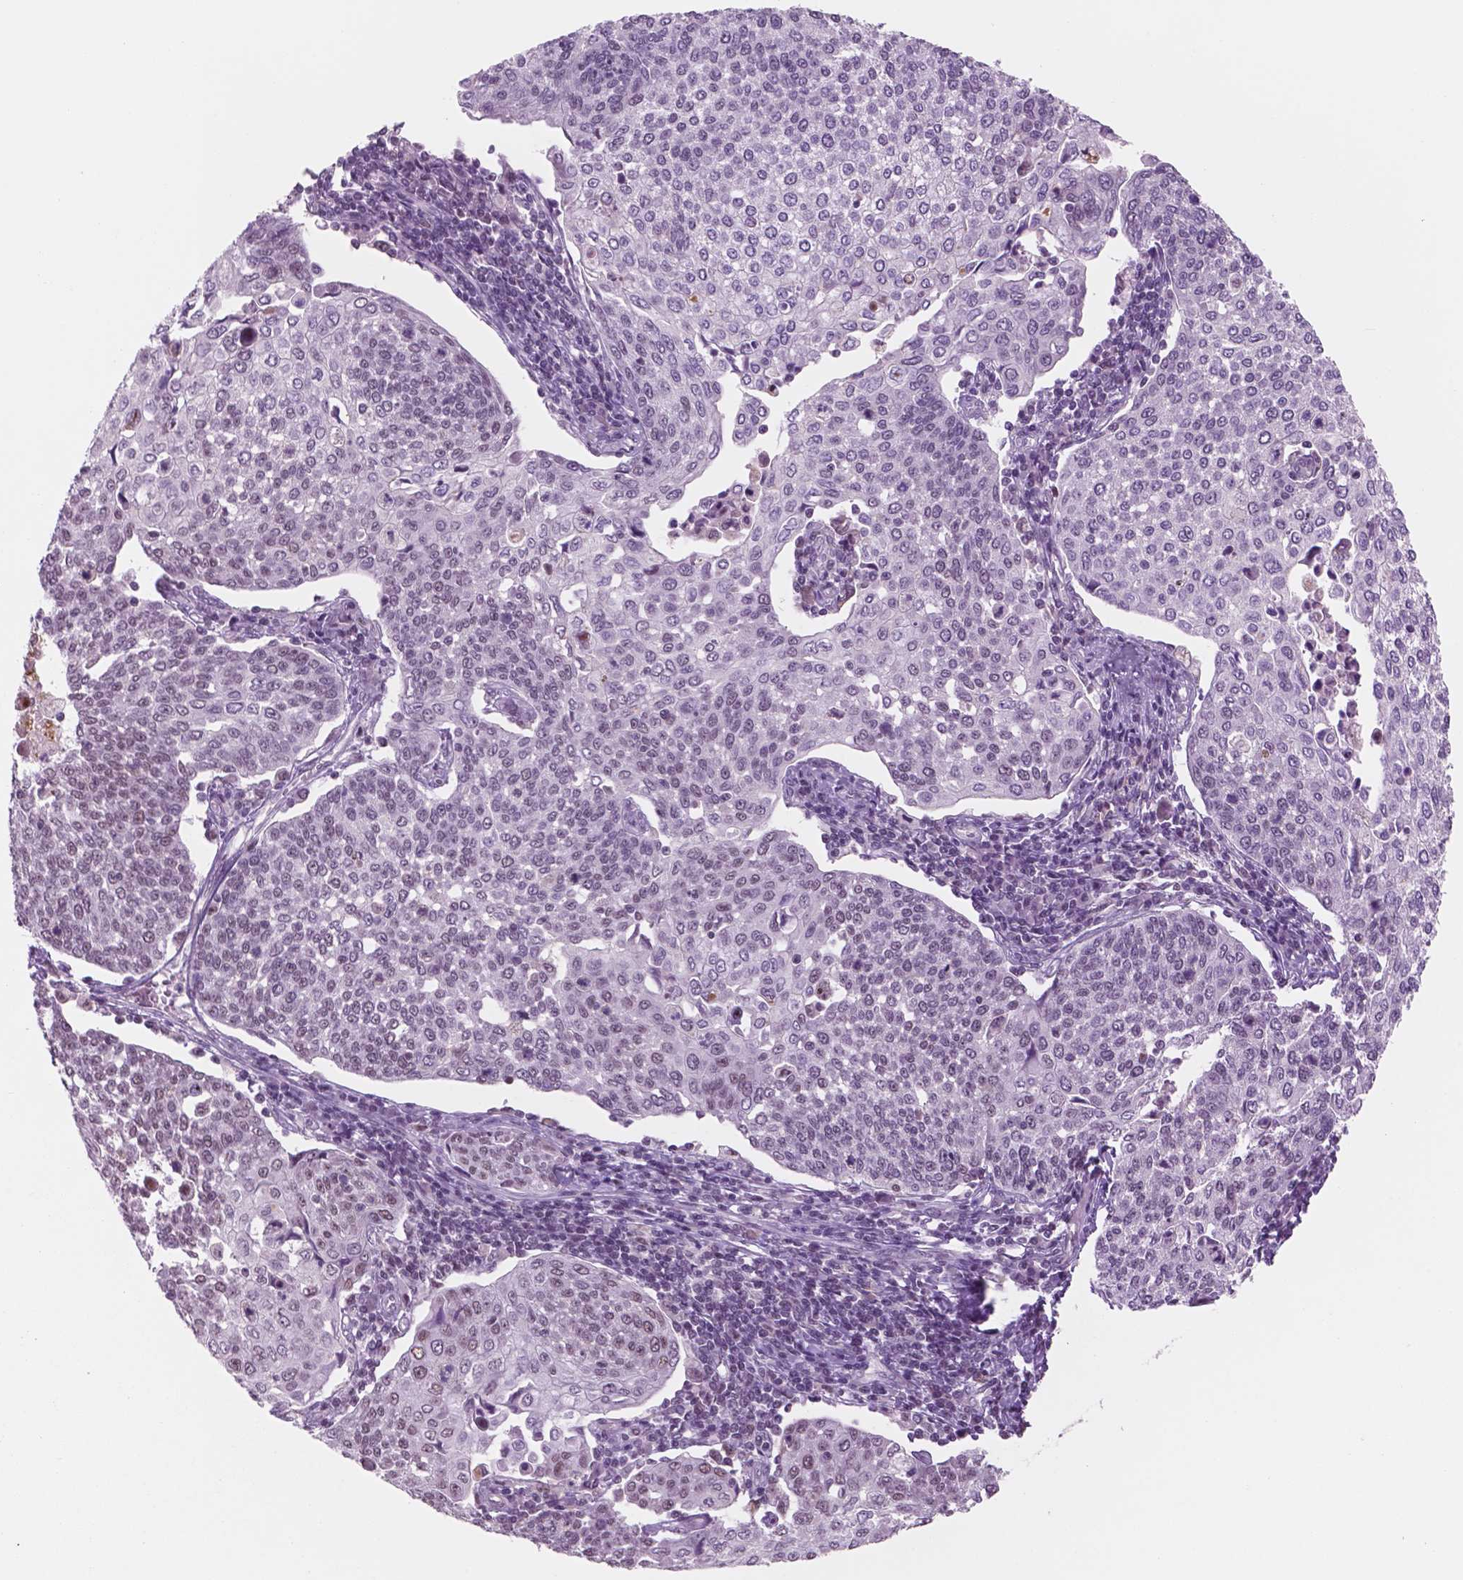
{"staining": {"intensity": "weak", "quantity": "25%-75%", "location": "nuclear"}, "tissue": "cervical cancer", "cell_type": "Tumor cells", "image_type": "cancer", "snomed": [{"axis": "morphology", "description": "Squamous cell carcinoma, NOS"}, {"axis": "topography", "description": "Cervix"}], "caption": "IHC of squamous cell carcinoma (cervical) reveals low levels of weak nuclear expression in approximately 25%-75% of tumor cells.", "gene": "CTR9", "patient": {"sex": "female", "age": 34}}